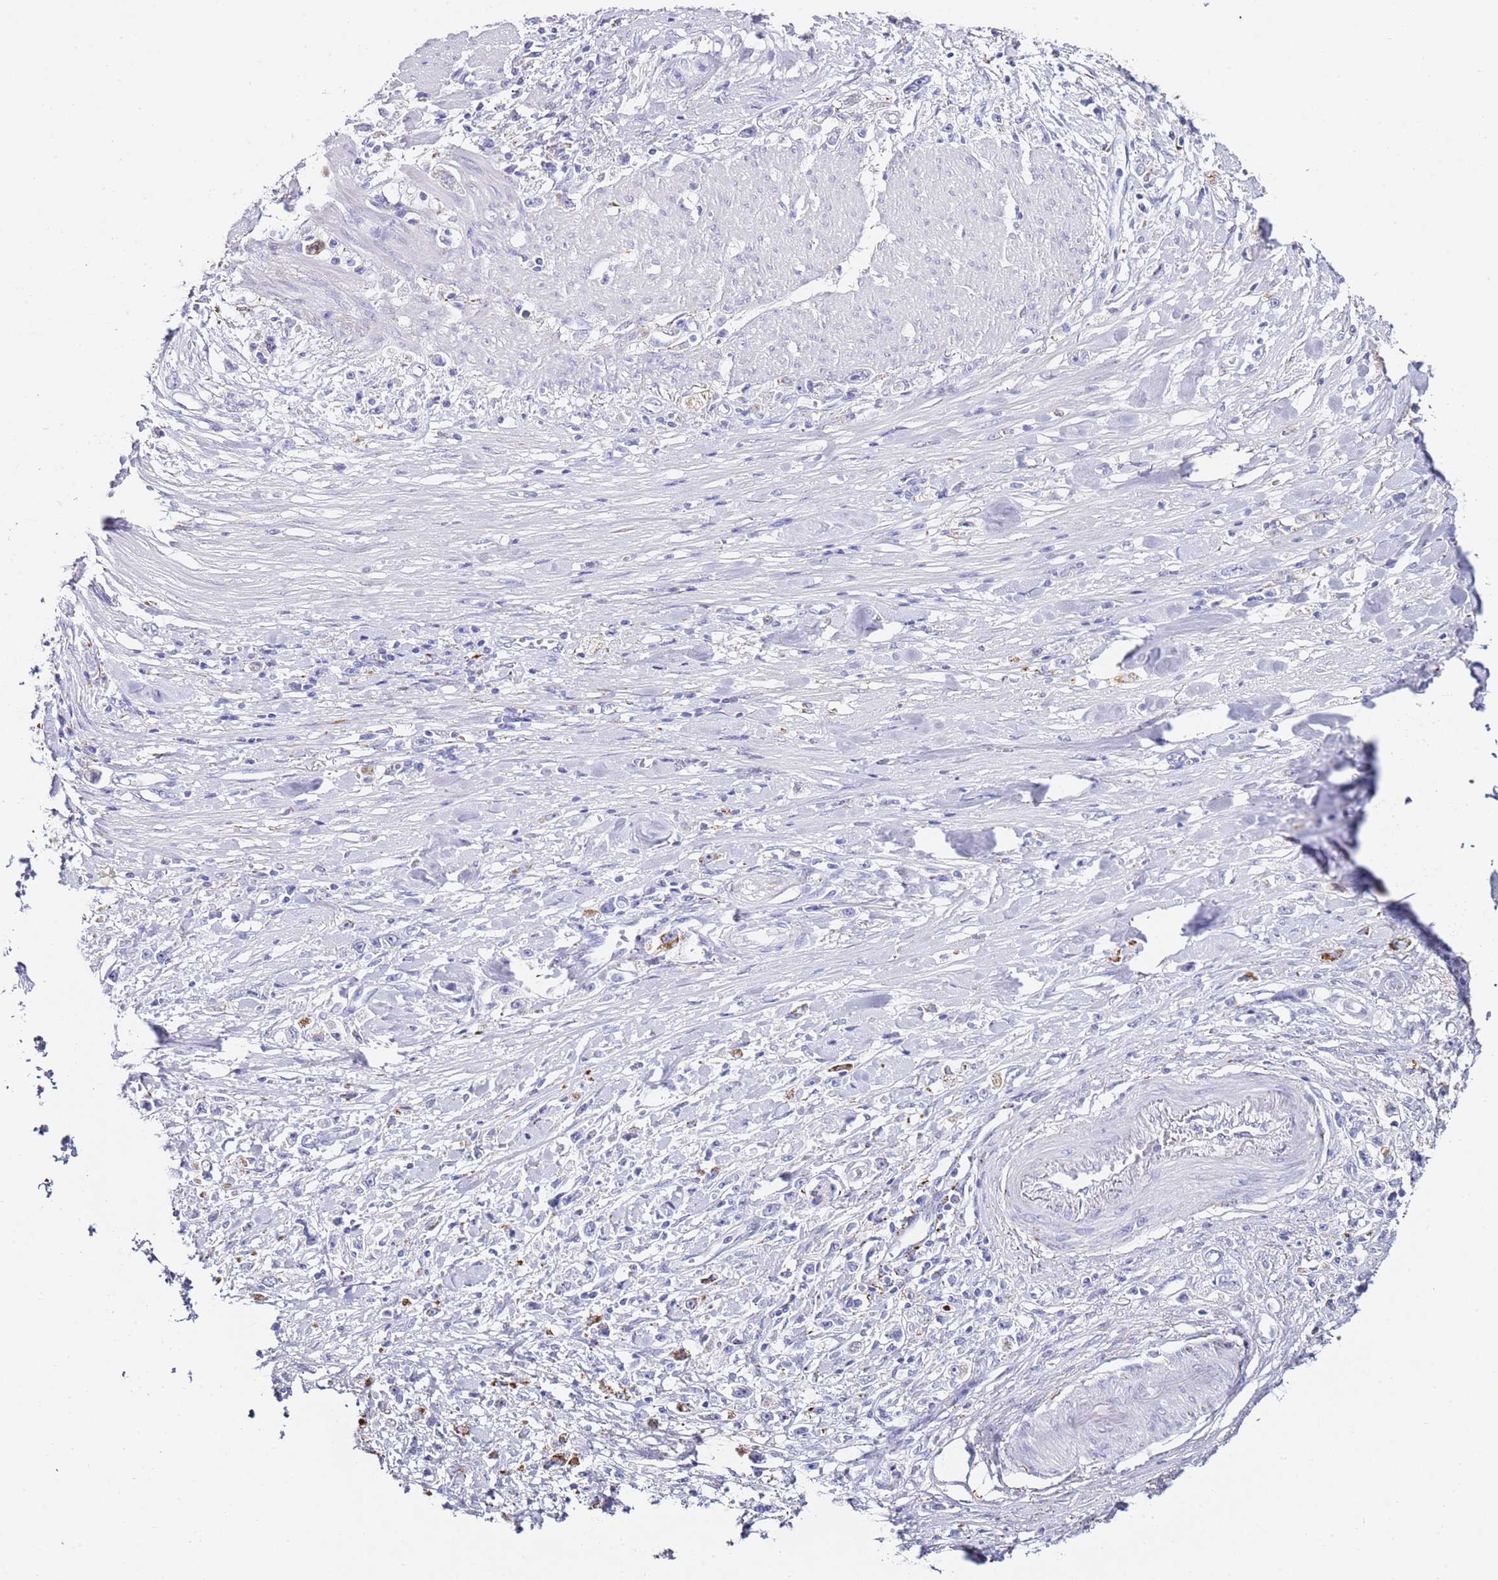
{"staining": {"intensity": "negative", "quantity": "none", "location": "none"}, "tissue": "stomach cancer", "cell_type": "Tumor cells", "image_type": "cancer", "snomed": [{"axis": "morphology", "description": "Adenocarcinoma, NOS"}, {"axis": "topography", "description": "Stomach"}], "caption": "Adenocarcinoma (stomach) stained for a protein using immunohistochemistry (IHC) reveals no positivity tumor cells.", "gene": "PTBP2", "patient": {"sex": "female", "age": 59}}